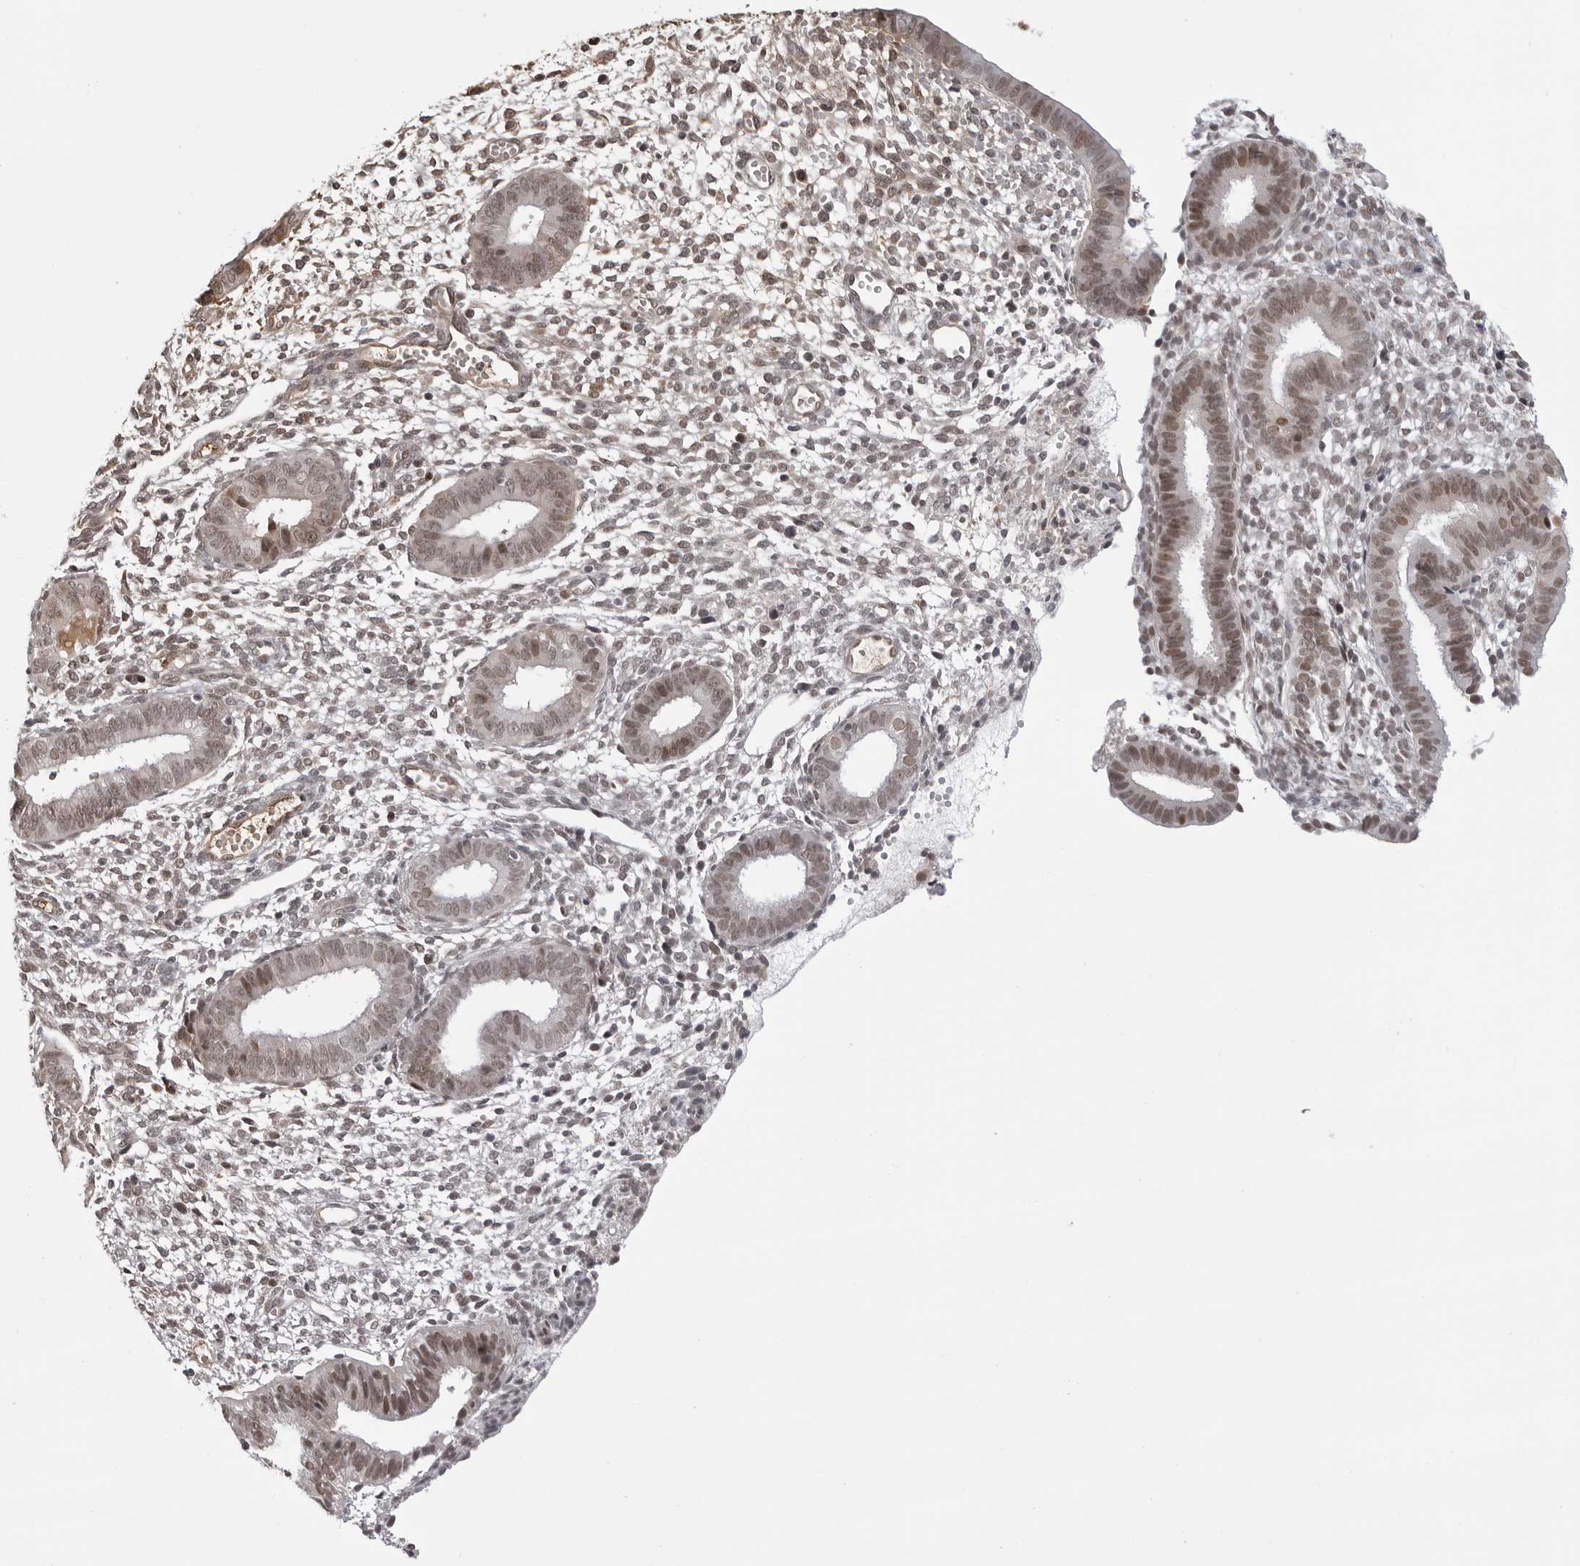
{"staining": {"intensity": "moderate", "quantity": "<25%", "location": "nuclear"}, "tissue": "endometrium", "cell_type": "Cells in endometrial stroma", "image_type": "normal", "snomed": [{"axis": "morphology", "description": "Normal tissue, NOS"}, {"axis": "topography", "description": "Endometrium"}], "caption": "This photomicrograph exhibits benign endometrium stained with immunohistochemistry to label a protein in brown. The nuclear of cells in endometrial stroma show moderate positivity for the protein. Nuclei are counter-stained blue.", "gene": "PHF3", "patient": {"sex": "female", "age": 46}}